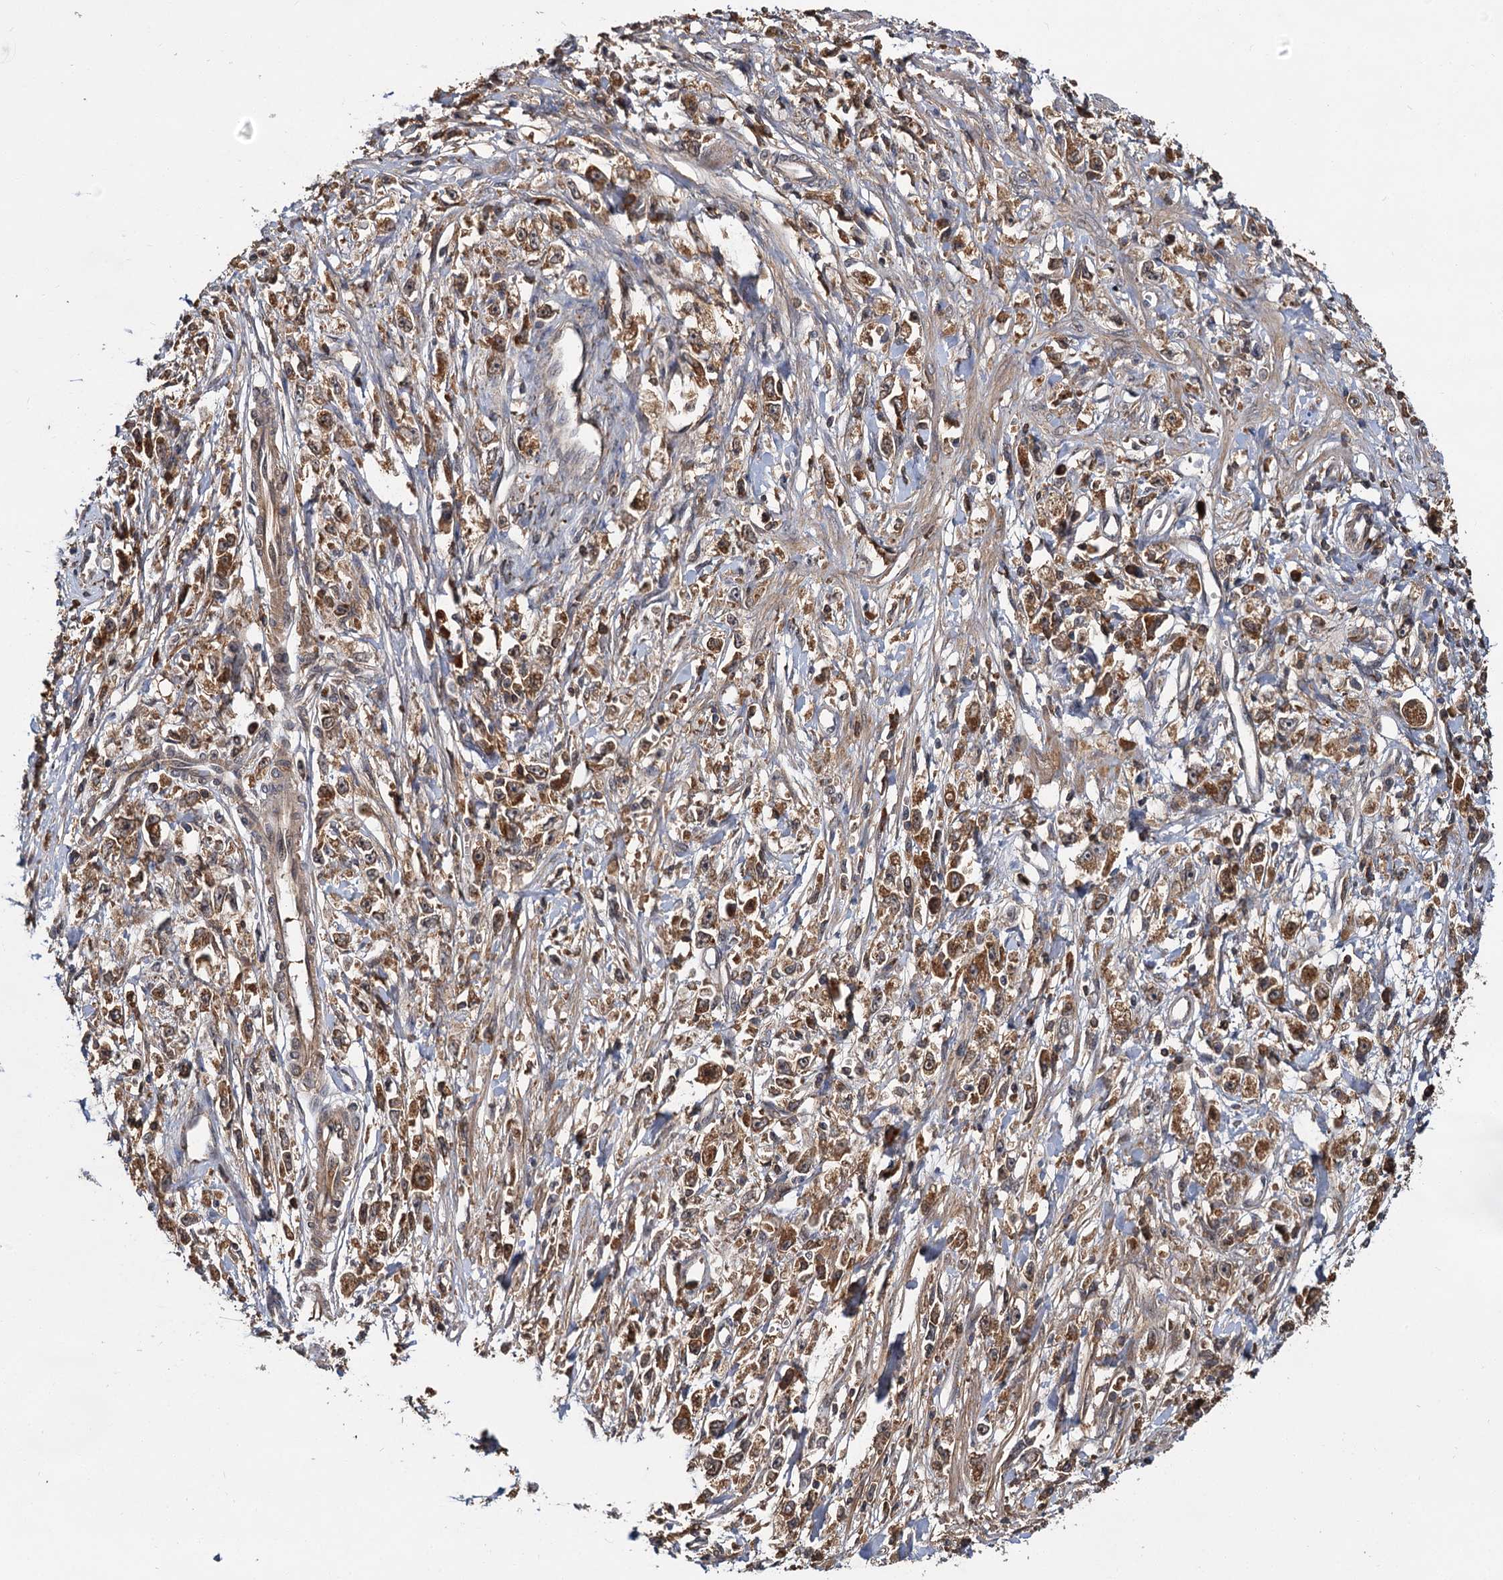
{"staining": {"intensity": "moderate", "quantity": ">75%", "location": "cytoplasmic/membranous"}, "tissue": "stomach cancer", "cell_type": "Tumor cells", "image_type": "cancer", "snomed": [{"axis": "morphology", "description": "Adenocarcinoma, NOS"}, {"axis": "topography", "description": "Stomach"}], "caption": "The photomicrograph shows a brown stain indicating the presence of a protein in the cytoplasmic/membranous of tumor cells in stomach cancer (adenocarcinoma).", "gene": "MBD6", "patient": {"sex": "female", "age": 59}}